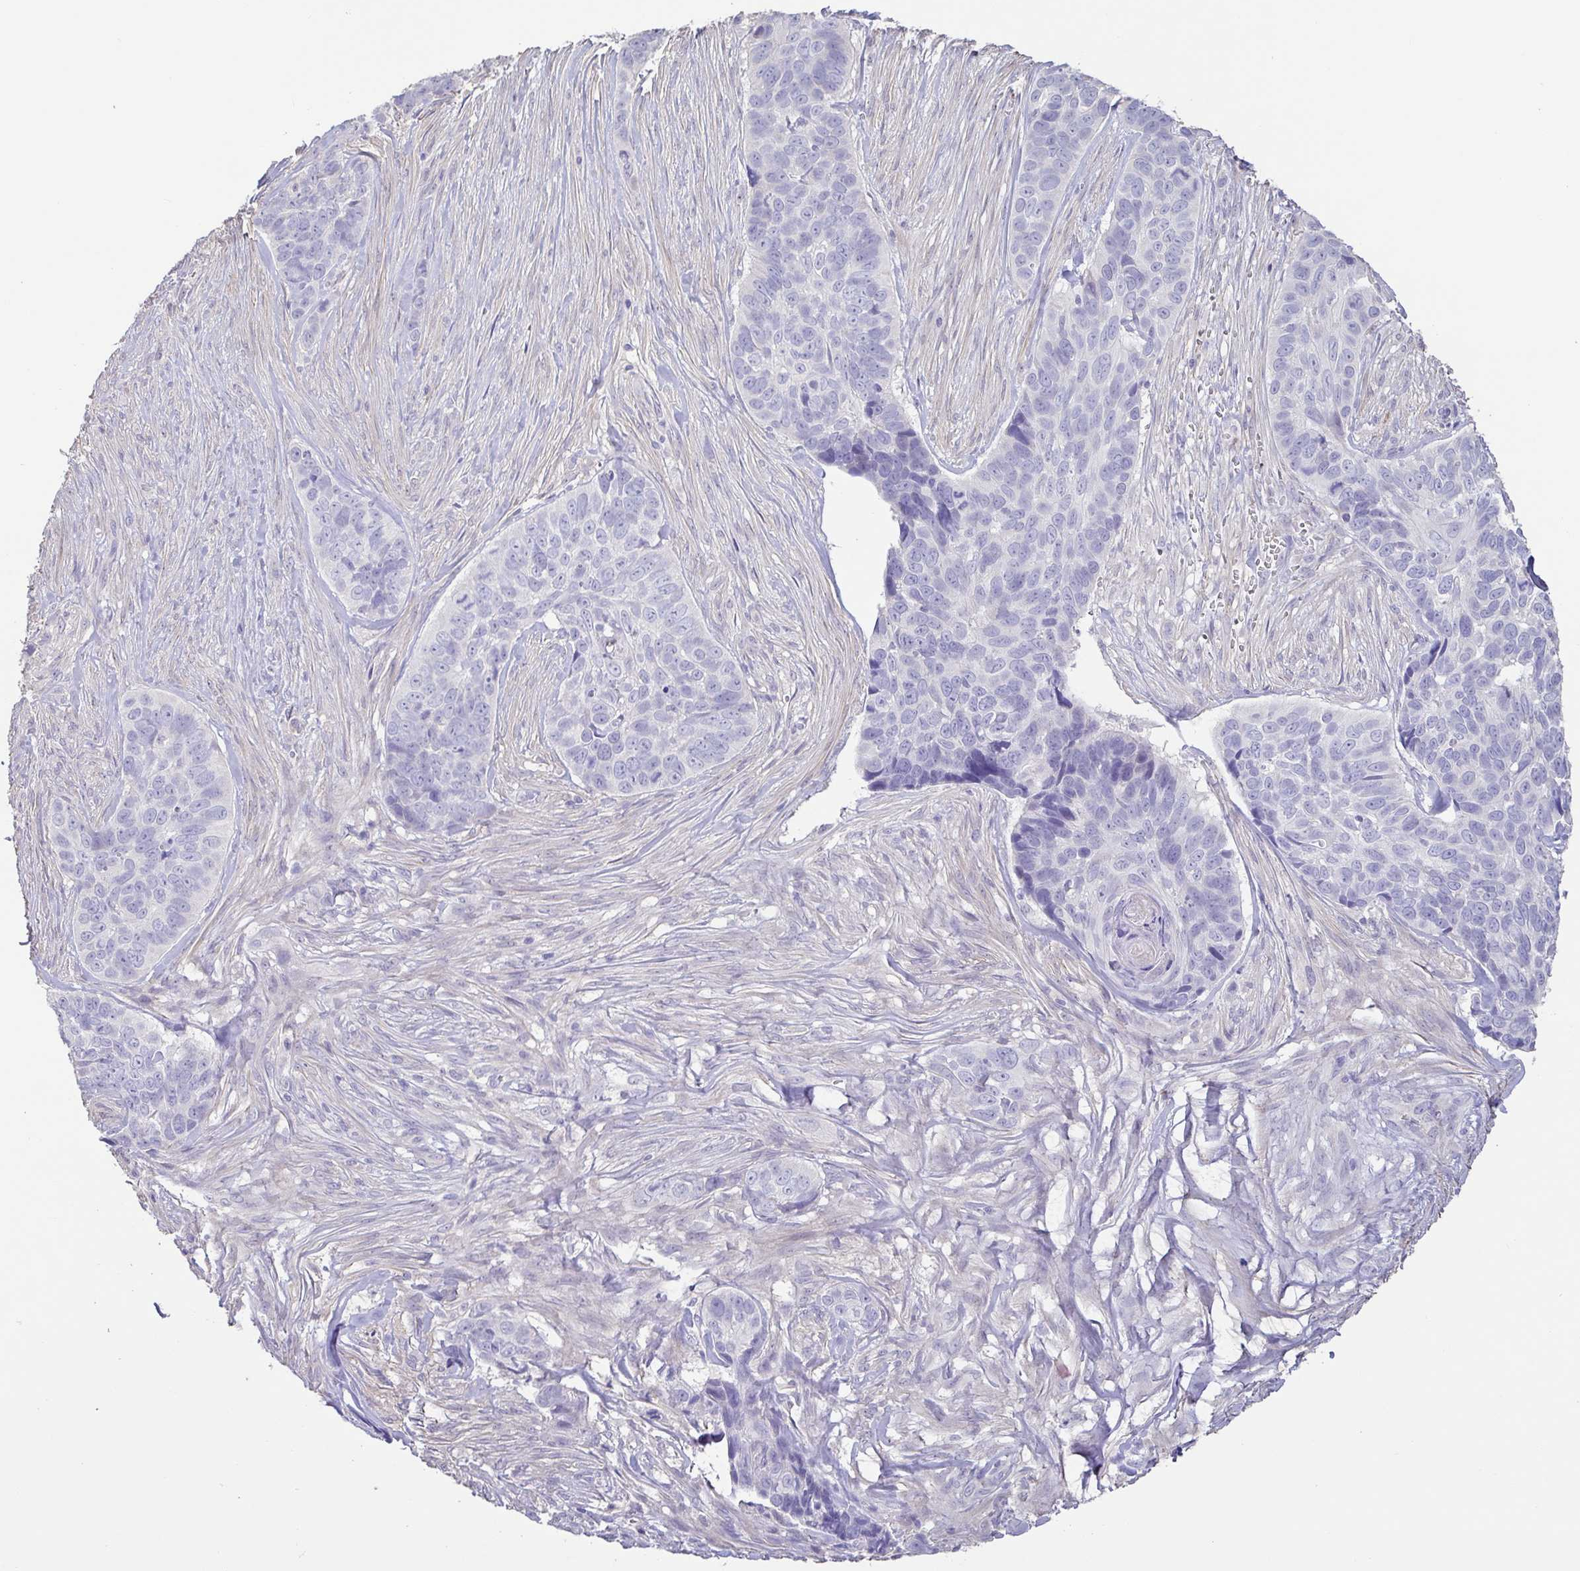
{"staining": {"intensity": "negative", "quantity": "none", "location": "none"}, "tissue": "skin cancer", "cell_type": "Tumor cells", "image_type": "cancer", "snomed": [{"axis": "morphology", "description": "Basal cell carcinoma"}, {"axis": "topography", "description": "Skin"}], "caption": "Immunohistochemistry (IHC) of basal cell carcinoma (skin) exhibits no staining in tumor cells.", "gene": "PYGM", "patient": {"sex": "female", "age": 82}}